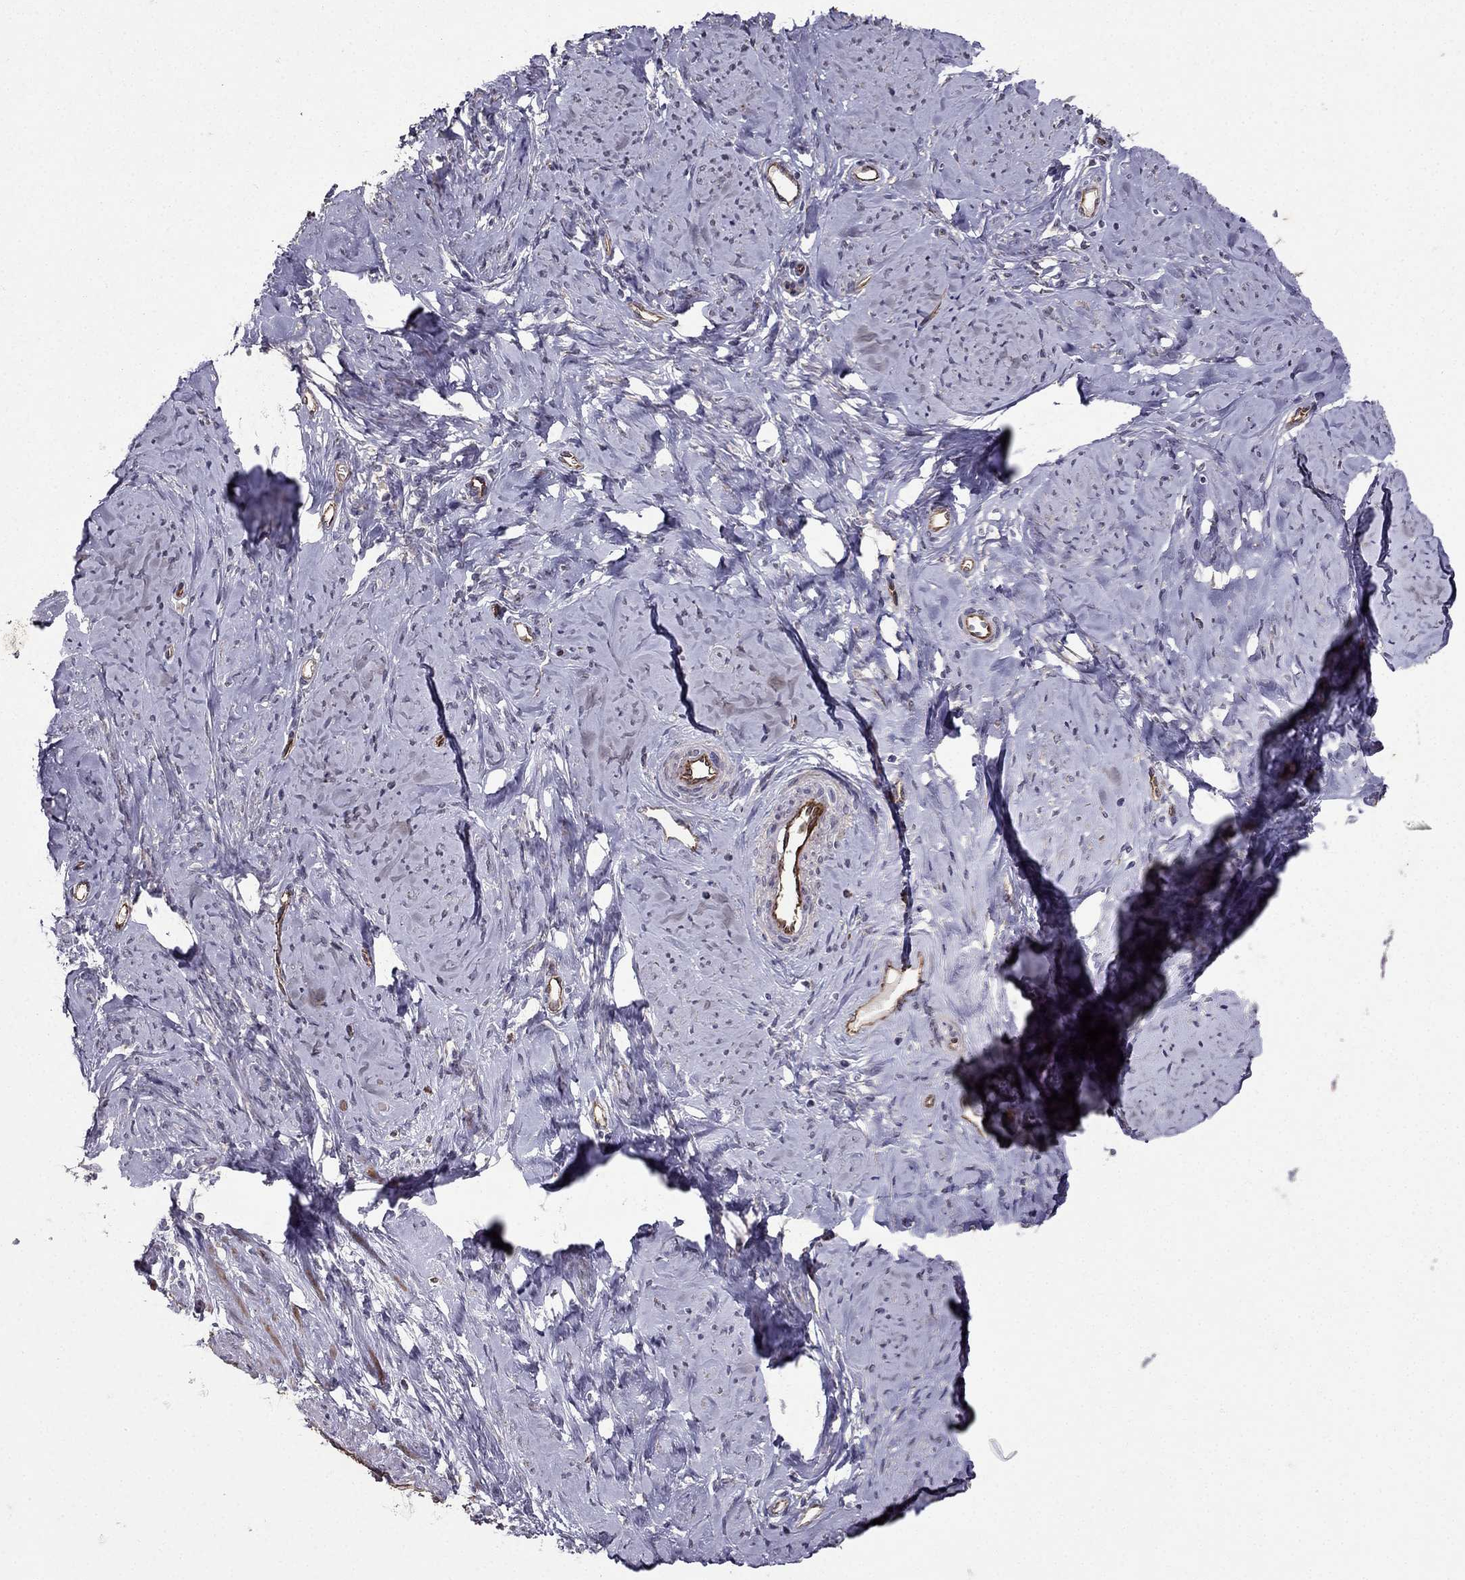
{"staining": {"intensity": "moderate", "quantity": ">75%", "location": "cytoplasmic/membranous"}, "tissue": "smooth muscle", "cell_type": "Smooth muscle cells", "image_type": "normal", "snomed": [{"axis": "morphology", "description": "Normal tissue, NOS"}, {"axis": "topography", "description": "Smooth muscle"}], "caption": "Protein expression analysis of benign smooth muscle displays moderate cytoplasmic/membranous staining in approximately >75% of smooth muscle cells.", "gene": "RASIP1", "patient": {"sex": "female", "age": 48}}